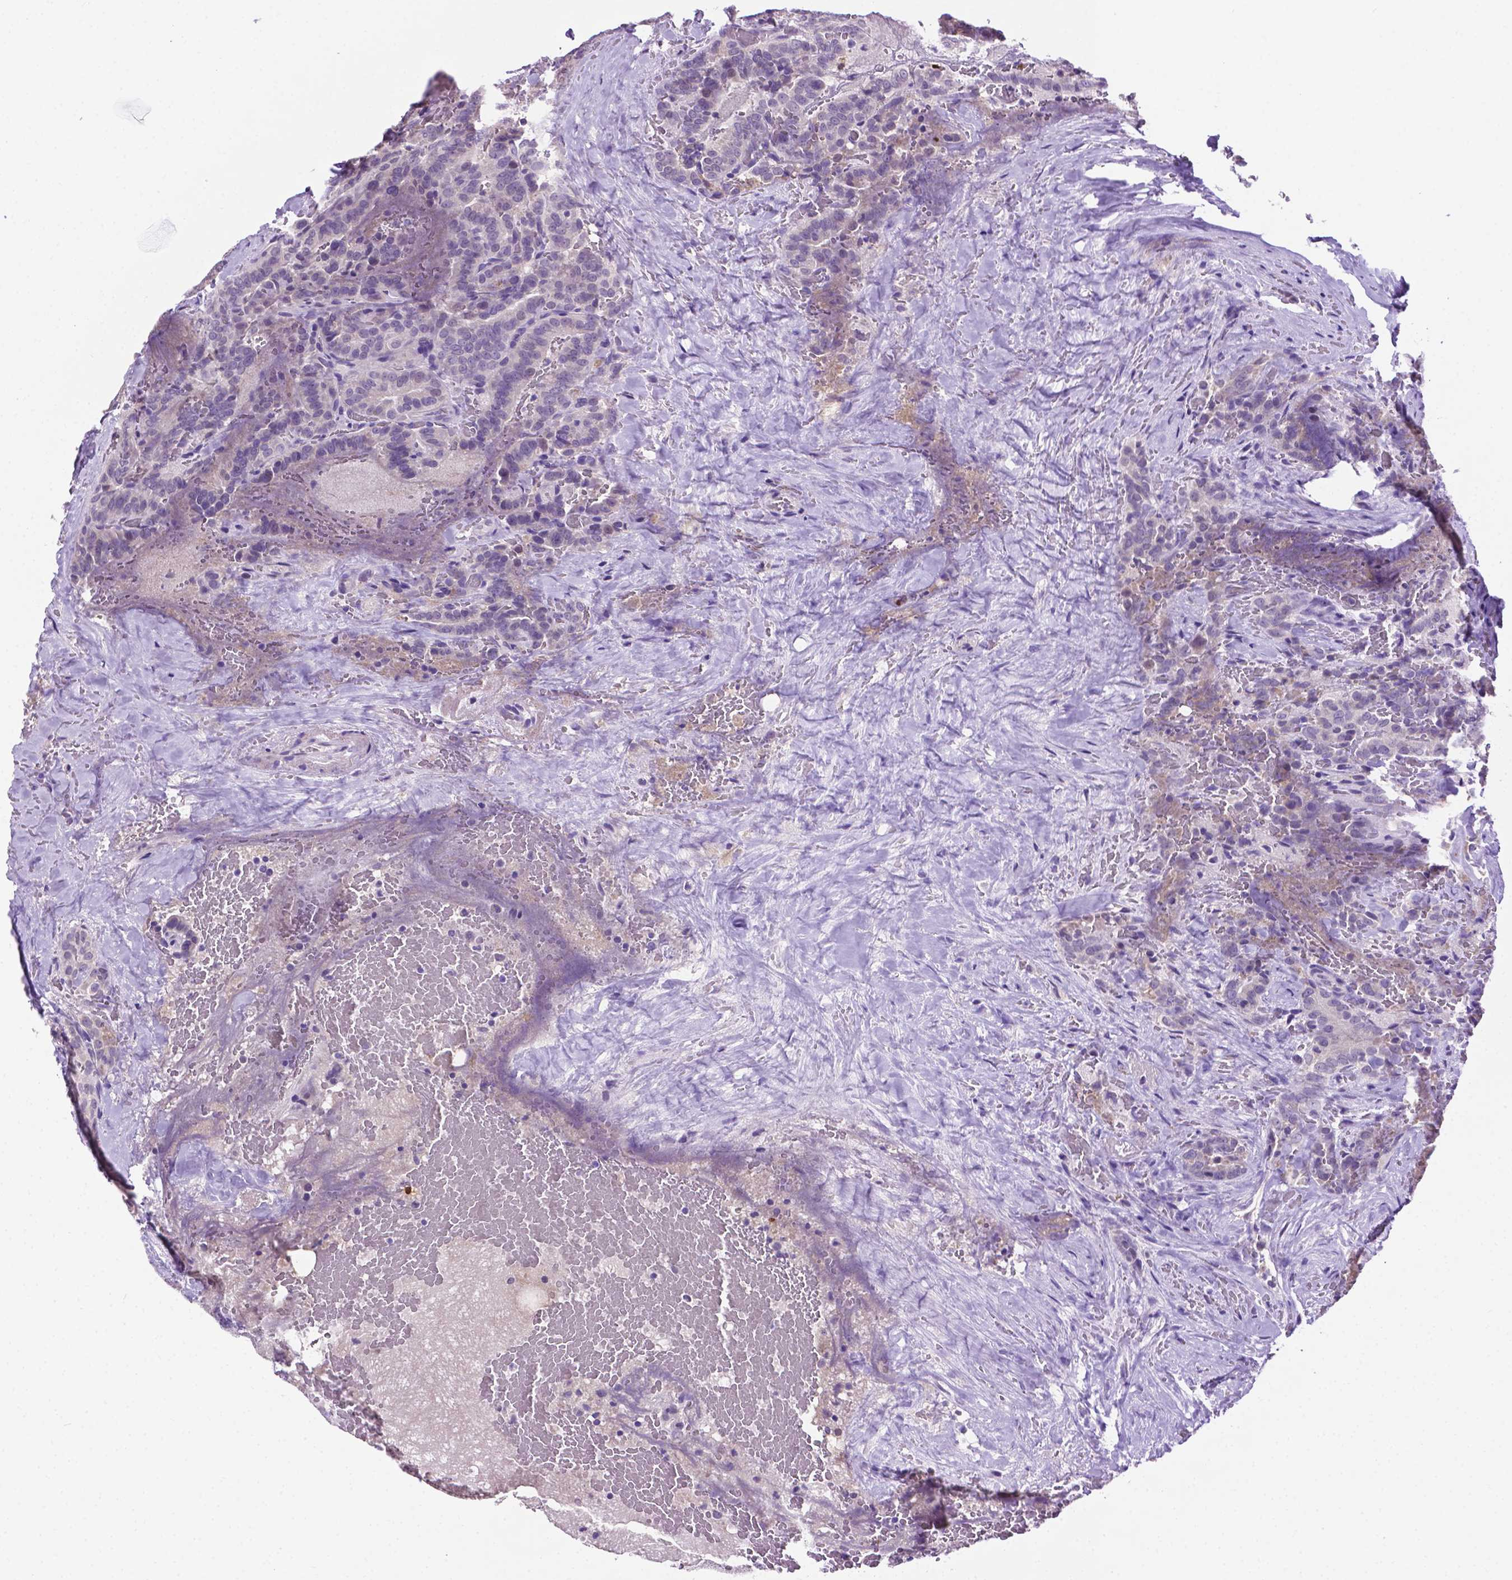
{"staining": {"intensity": "negative", "quantity": "none", "location": "none"}, "tissue": "thyroid cancer", "cell_type": "Tumor cells", "image_type": "cancer", "snomed": [{"axis": "morphology", "description": "Papillary adenocarcinoma, NOS"}, {"axis": "topography", "description": "Thyroid gland"}], "caption": "The immunohistochemistry (IHC) micrograph has no significant staining in tumor cells of thyroid cancer tissue.", "gene": "MMP27", "patient": {"sex": "male", "age": 61}}